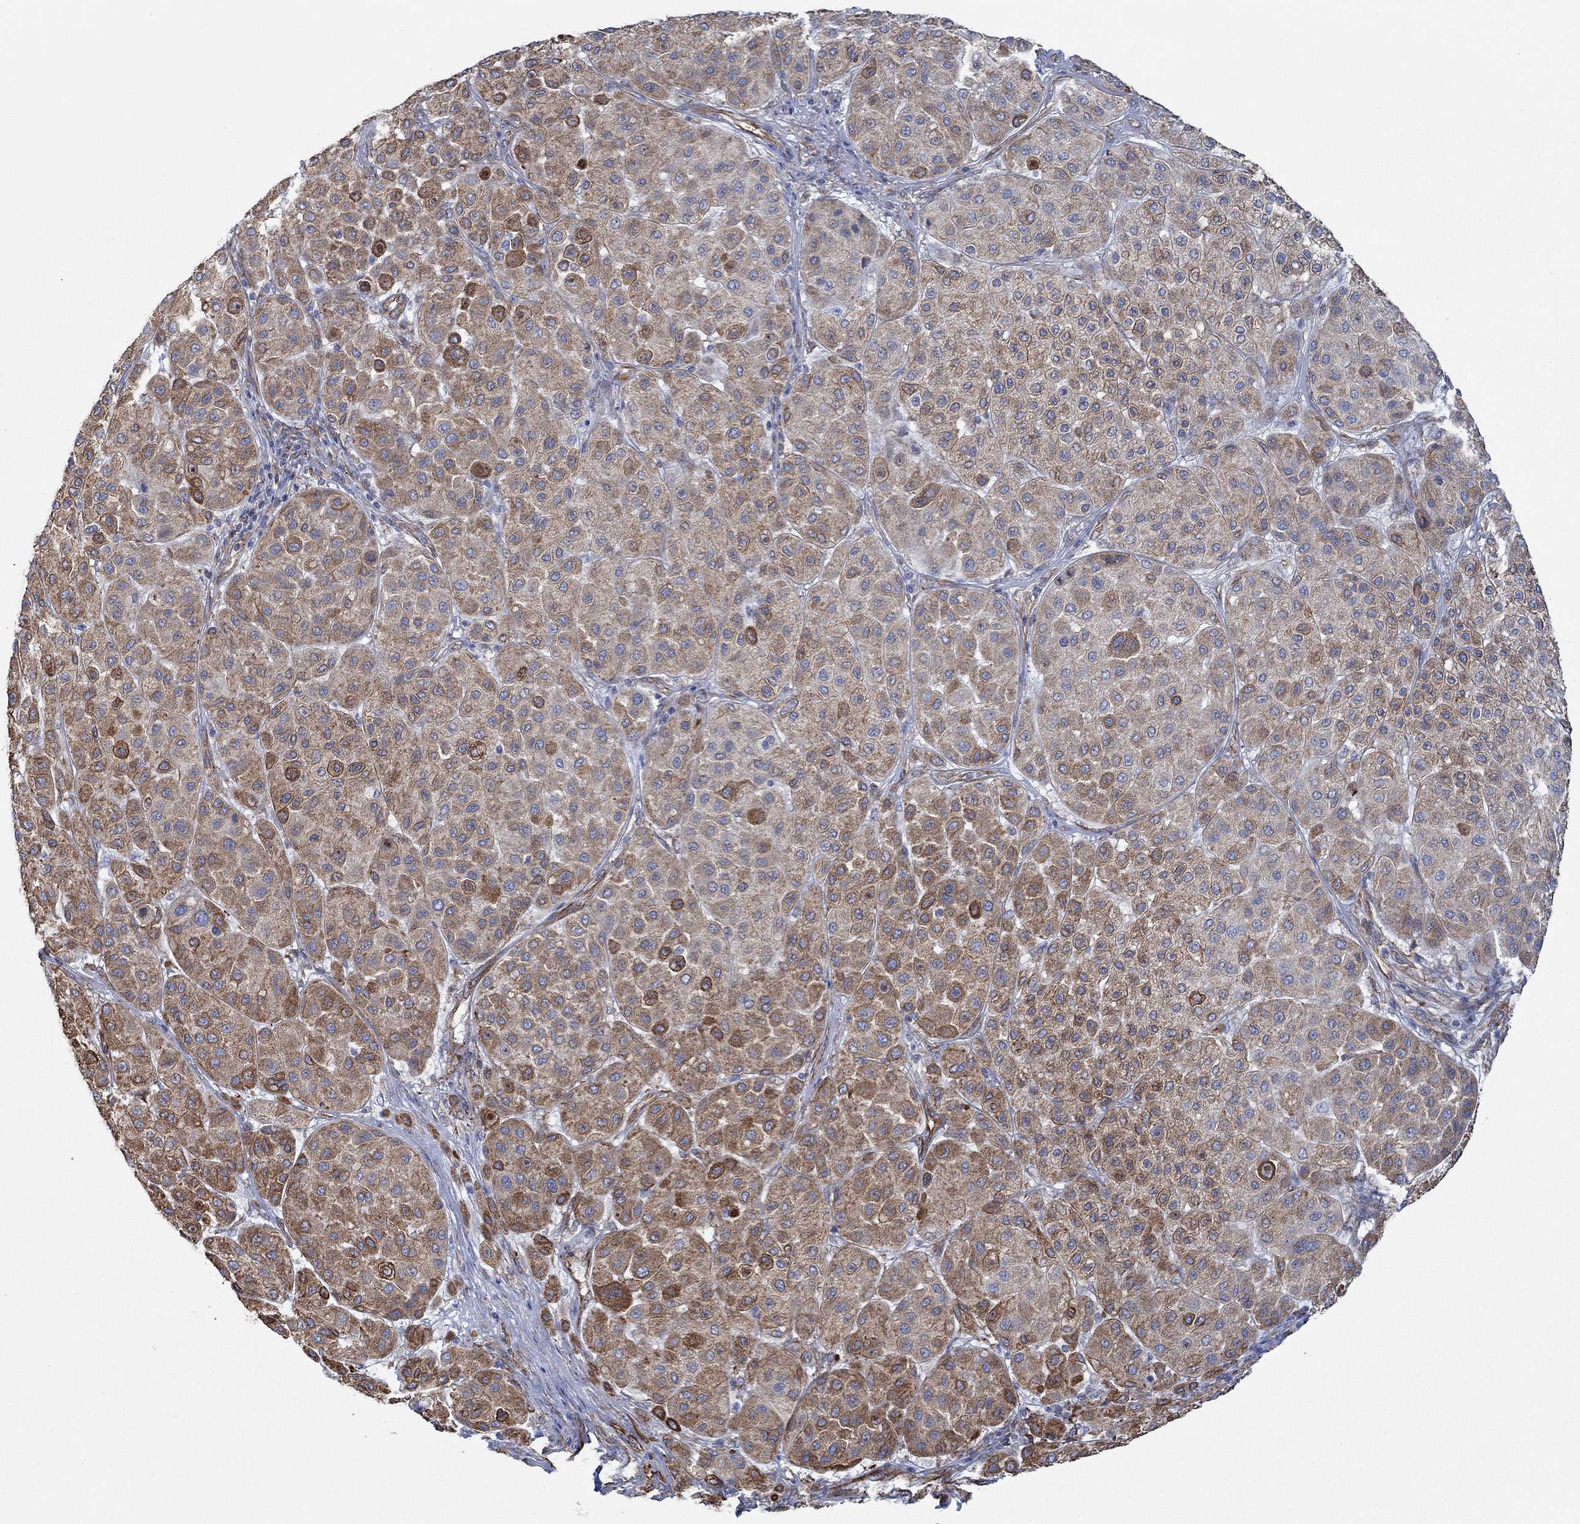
{"staining": {"intensity": "strong", "quantity": "<25%", "location": "cytoplasmic/membranous"}, "tissue": "melanoma", "cell_type": "Tumor cells", "image_type": "cancer", "snomed": [{"axis": "morphology", "description": "Malignant melanoma, Metastatic site"}, {"axis": "topography", "description": "Smooth muscle"}], "caption": "A micrograph of human malignant melanoma (metastatic site) stained for a protein demonstrates strong cytoplasmic/membranous brown staining in tumor cells. The protein of interest is shown in brown color, while the nuclei are stained blue.", "gene": "STC2", "patient": {"sex": "male", "age": 41}}